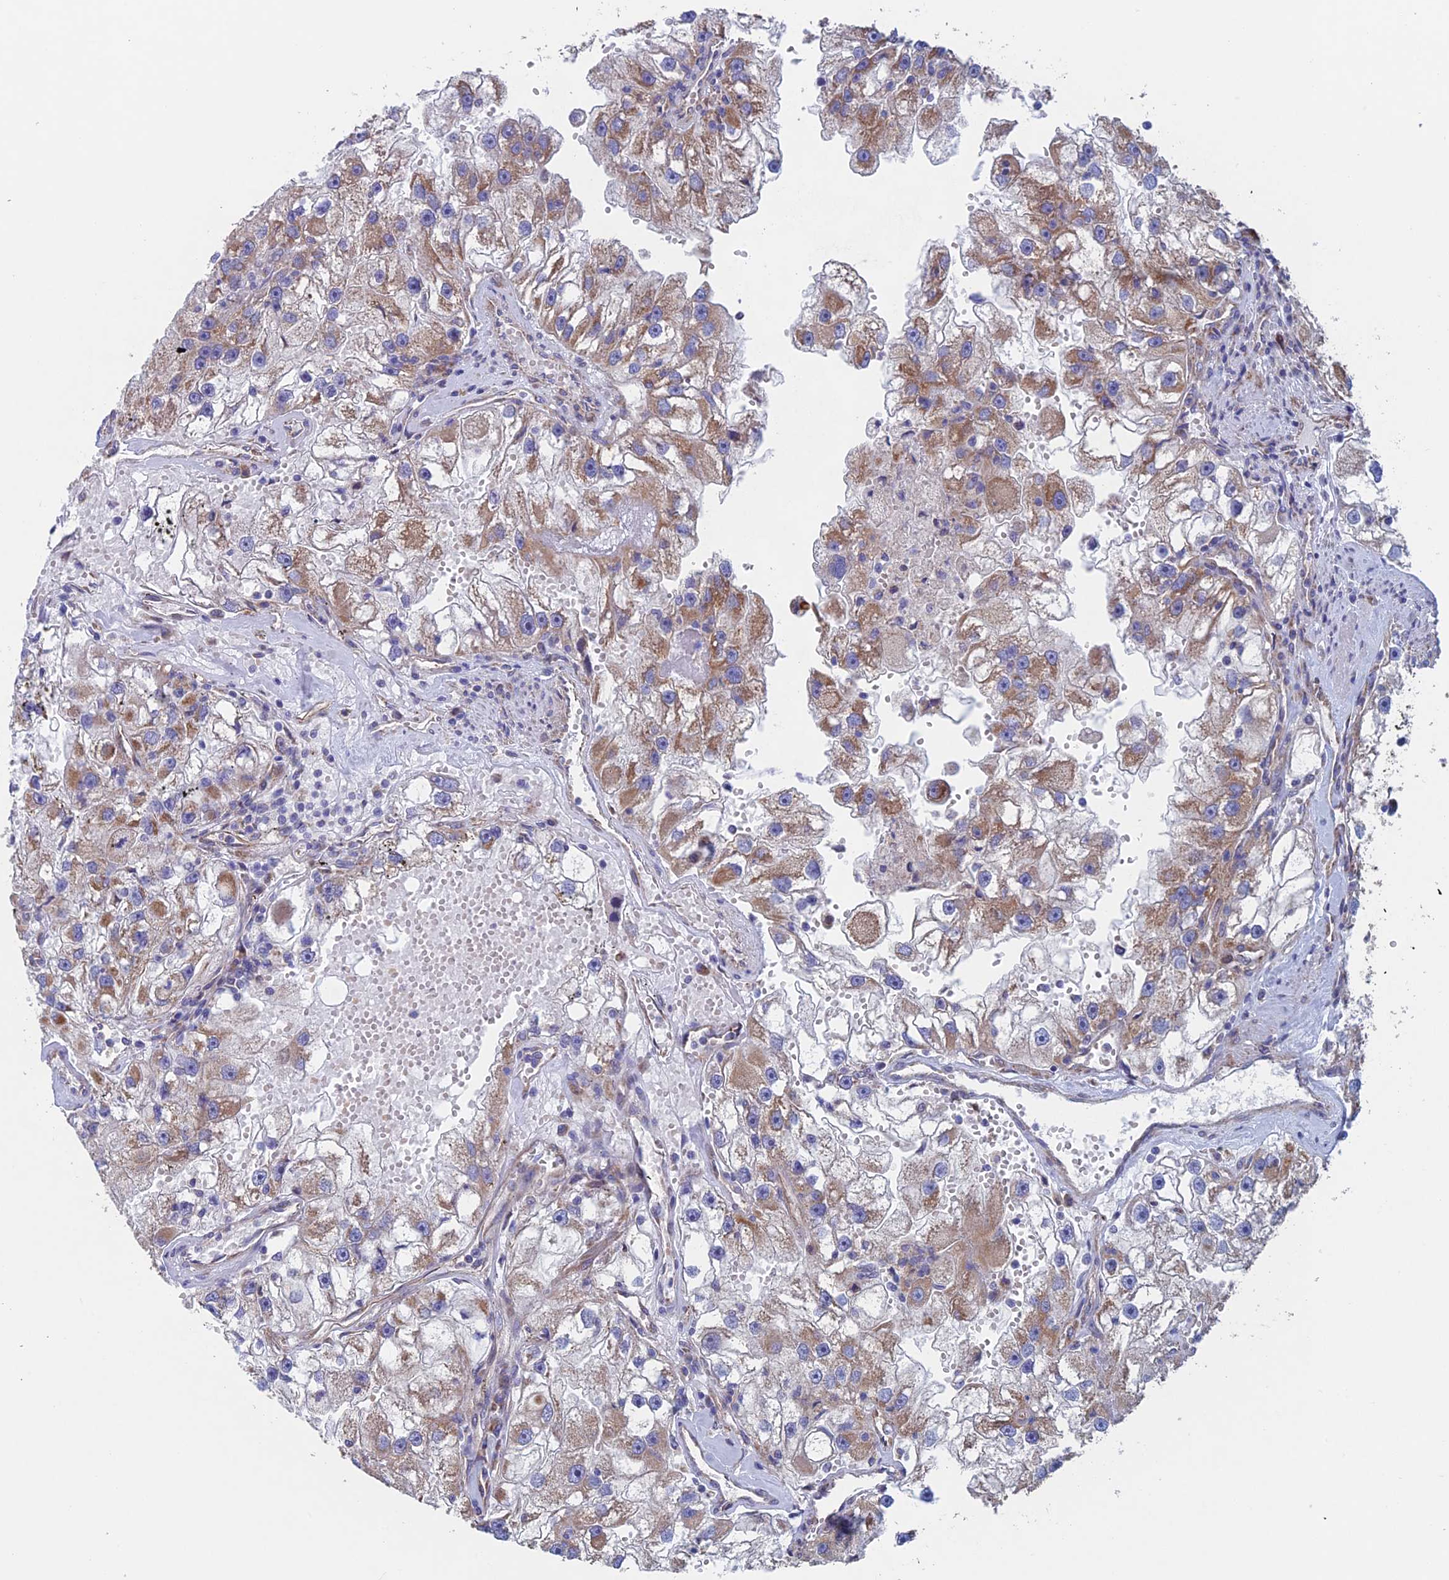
{"staining": {"intensity": "moderate", "quantity": ">75%", "location": "cytoplasmic/membranous"}, "tissue": "renal cancer", "cell_type": "Tumor cells", "image_type": "cancer", "snomed": [{"axis": "morphology", "description": "Adenocarcinoma, NOS"}, {"axis": "topography", "description": "Kidney"}], "caption": "Tumor cells reveal medium levels of moderate cytoplasmic/membranous staining in approximately >75% of cells in human renal cancer.", "gene": "MRPL1", "patient": {"sex": "male", "age": 63}}